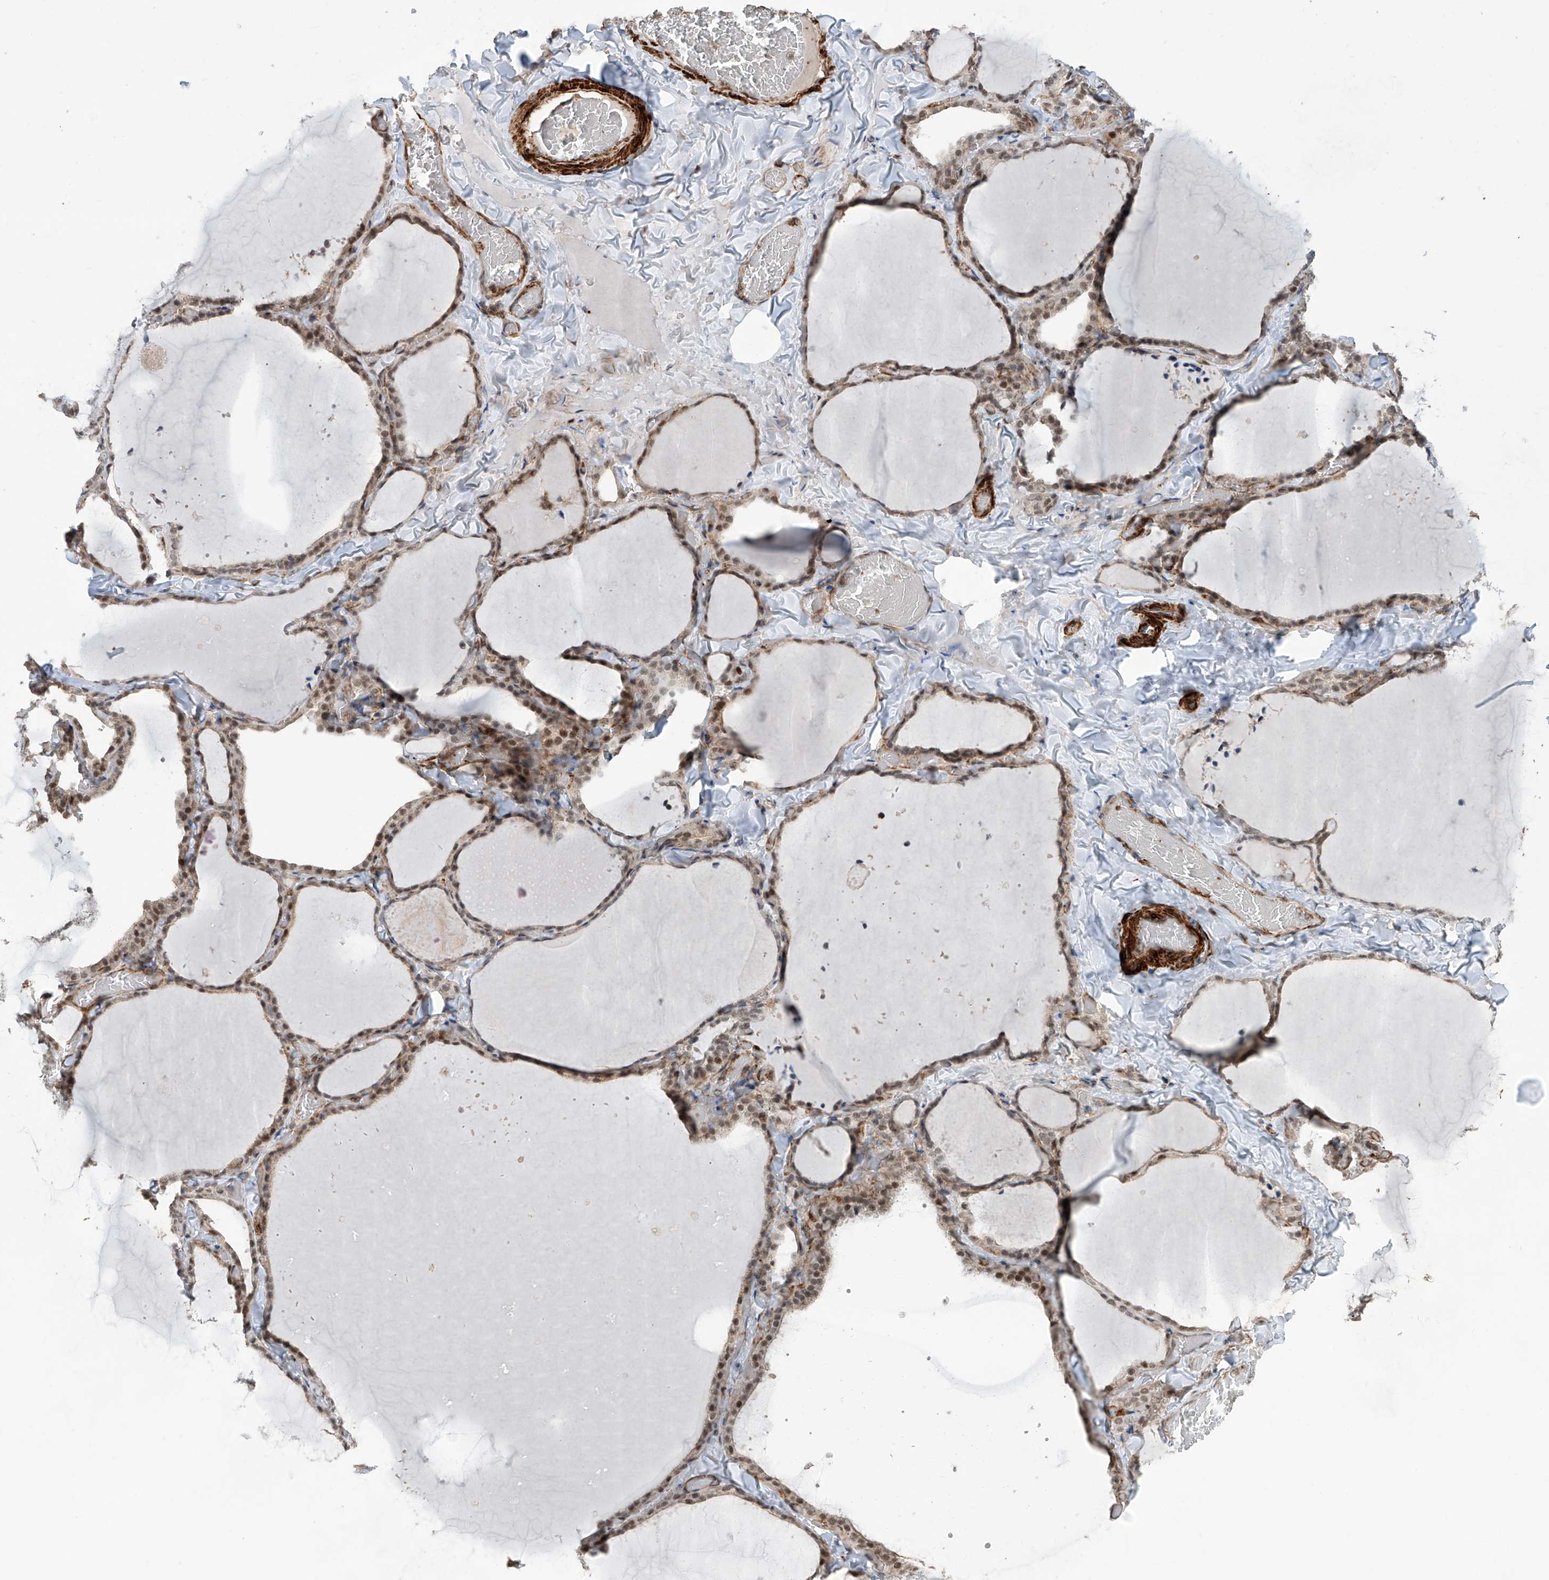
{"staining": {"intensity": "moderate", "quantity": "25%-75%", "location": "nuclear"}, "tissue": "thyroid gland", "cell_type": "Glandular cells", "image_type": "normal", "snomed": [{"axis": "morphology", "description": "Normal tissue, NOS"}, {"axis": "topography", "description": "Thyroid gland"}], "caption": "Immunohistochemical staining of benign thyroid gland displays 25%-75% levels of moderate nuclear protein staining in about 25%-75% of glandular cells.", "gene": "SDE2", "patient": {"sex": "female", "age": 22}}